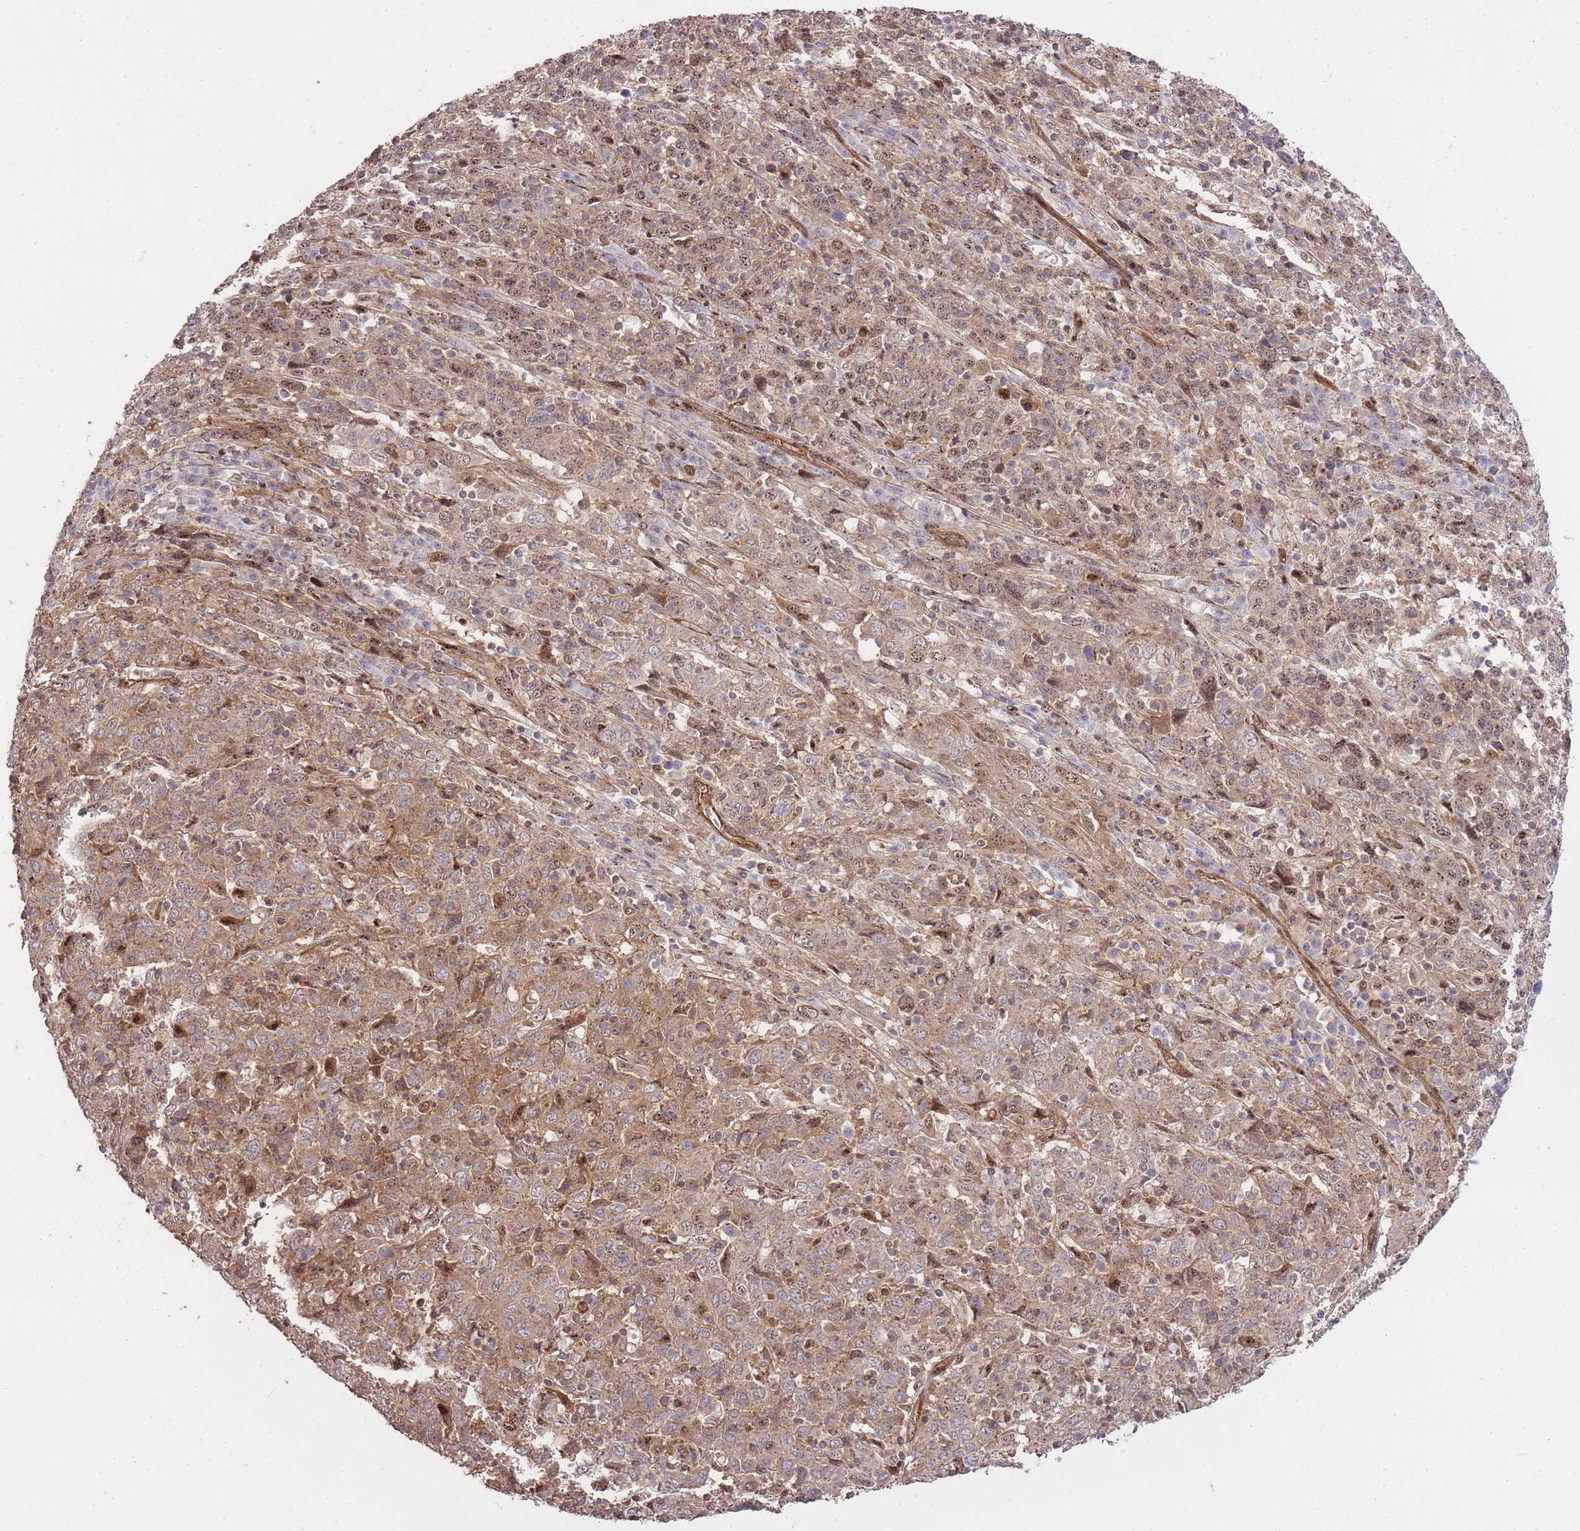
{"staining": {"intensity": "moderate", "quantity": "25%-75%", "location": "cytoplasmic/membranous,nuclear"}, "tissue": "cervical cancer", "cell_type": "Tumor cells", "image_type": "cancer", "snomed": [{"axis": "morphology", "description": "Squamous cell carcinoma, NOS"}, {"axis": "topography", "description": "Cervix"}], "caption": "The image demonstrates staining of squamous cell carcinoma (cervical), revealing moderate cytoplasmic/membranous and nuclear protein positivity (brown color) within tumor cells.", "gene": "PLD1", "patient": {"sex": "female", "age": 46}}